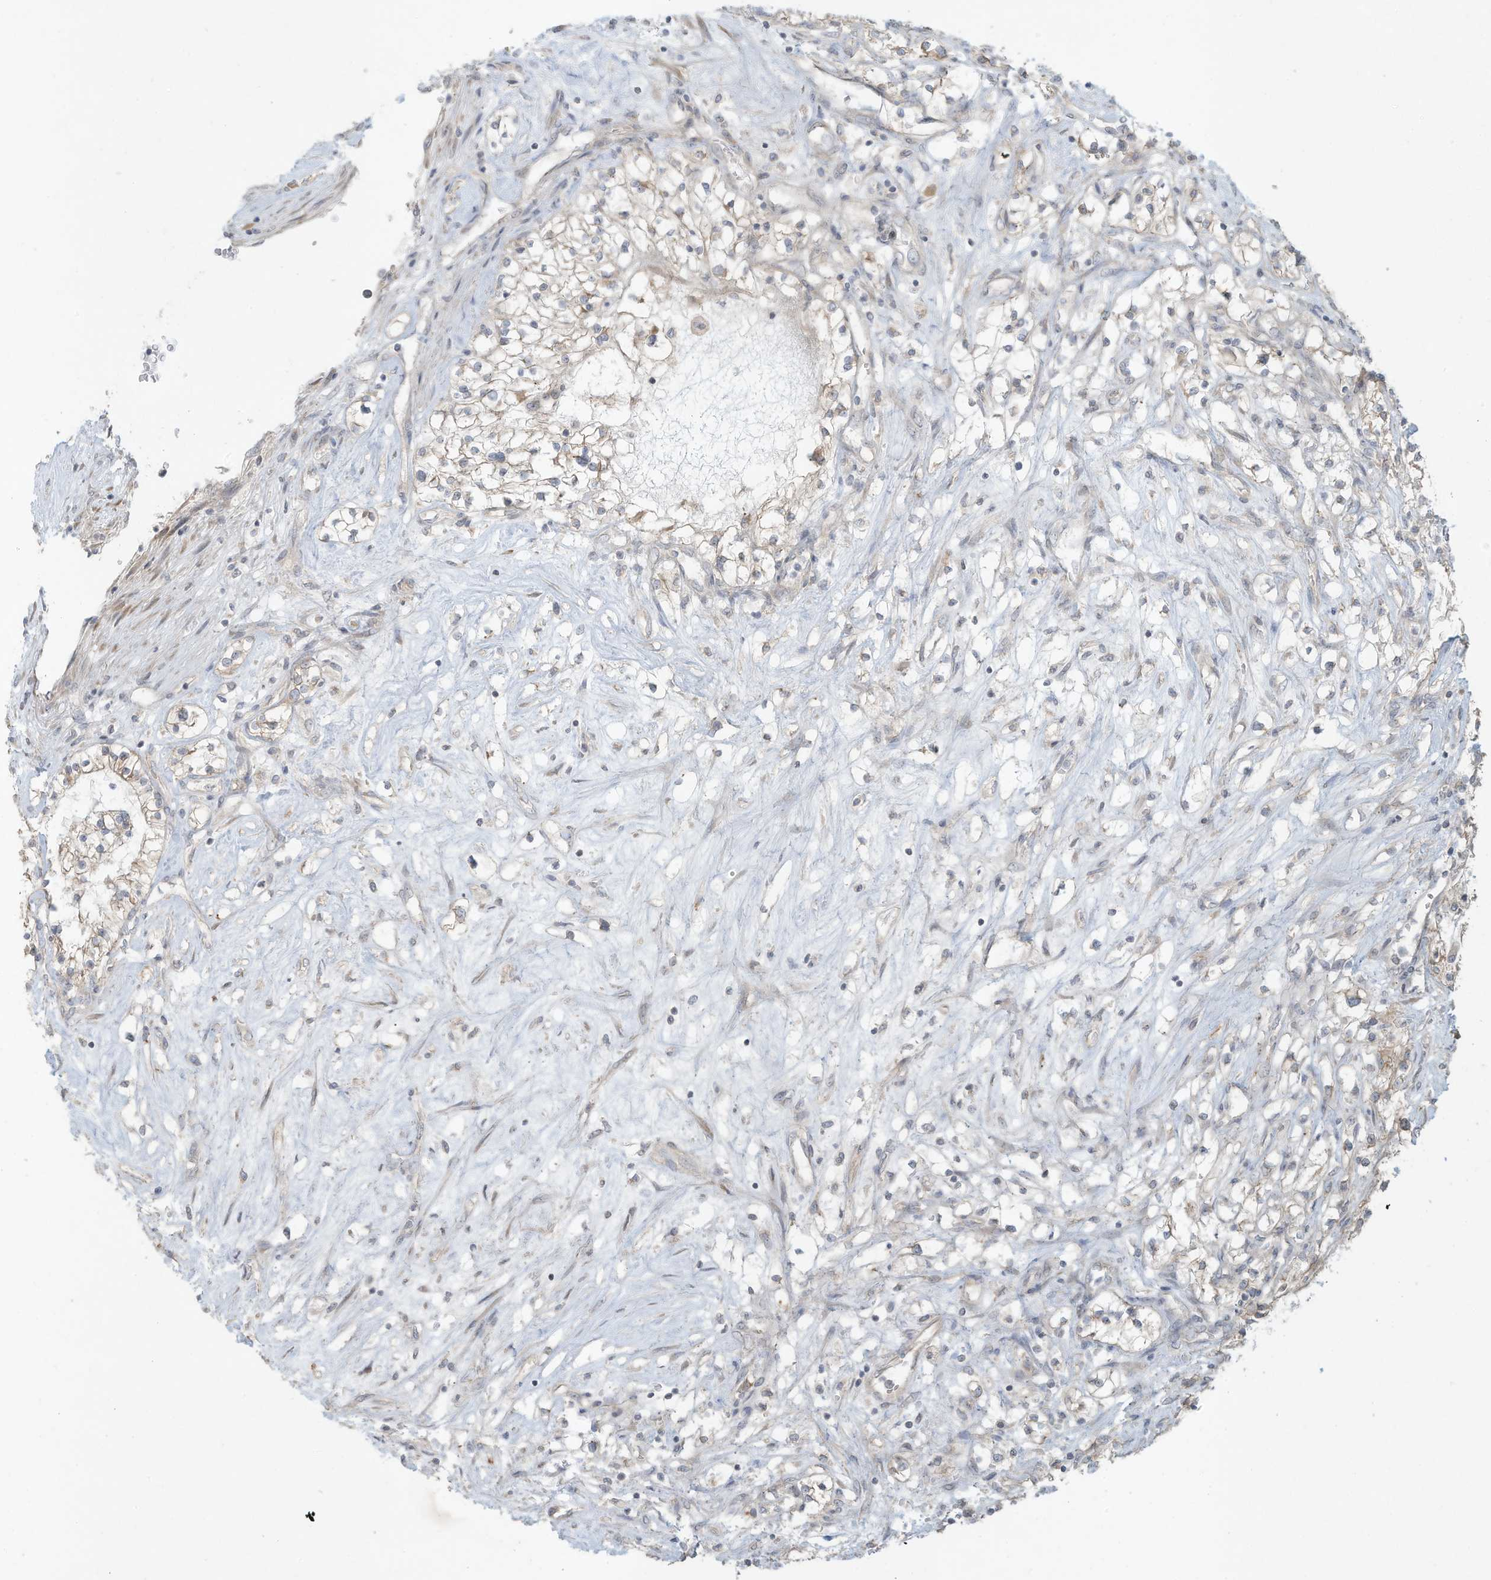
{"staining": {"intensity": "negative", "quantity": "none", "location": "none"}, "tissue": "renal cancer", "cell_type": "Tumor cells", "image_type": "cancer", "snomed": [{"axis": "morphology", "description": "Normal tissue, NOS"}, {"axis": "morphology", "description": "Adenocarcinoma, NOS"}, {"axis": "topography", "description": "Kidney"}], "caption": "Immunohistochemical staining of human renal cancer (adenocarcinoma) demonstrates no significant positivity in tumor cells.", "gene": "MAGIX", "patient": {"sex": "male", "age": 68}}